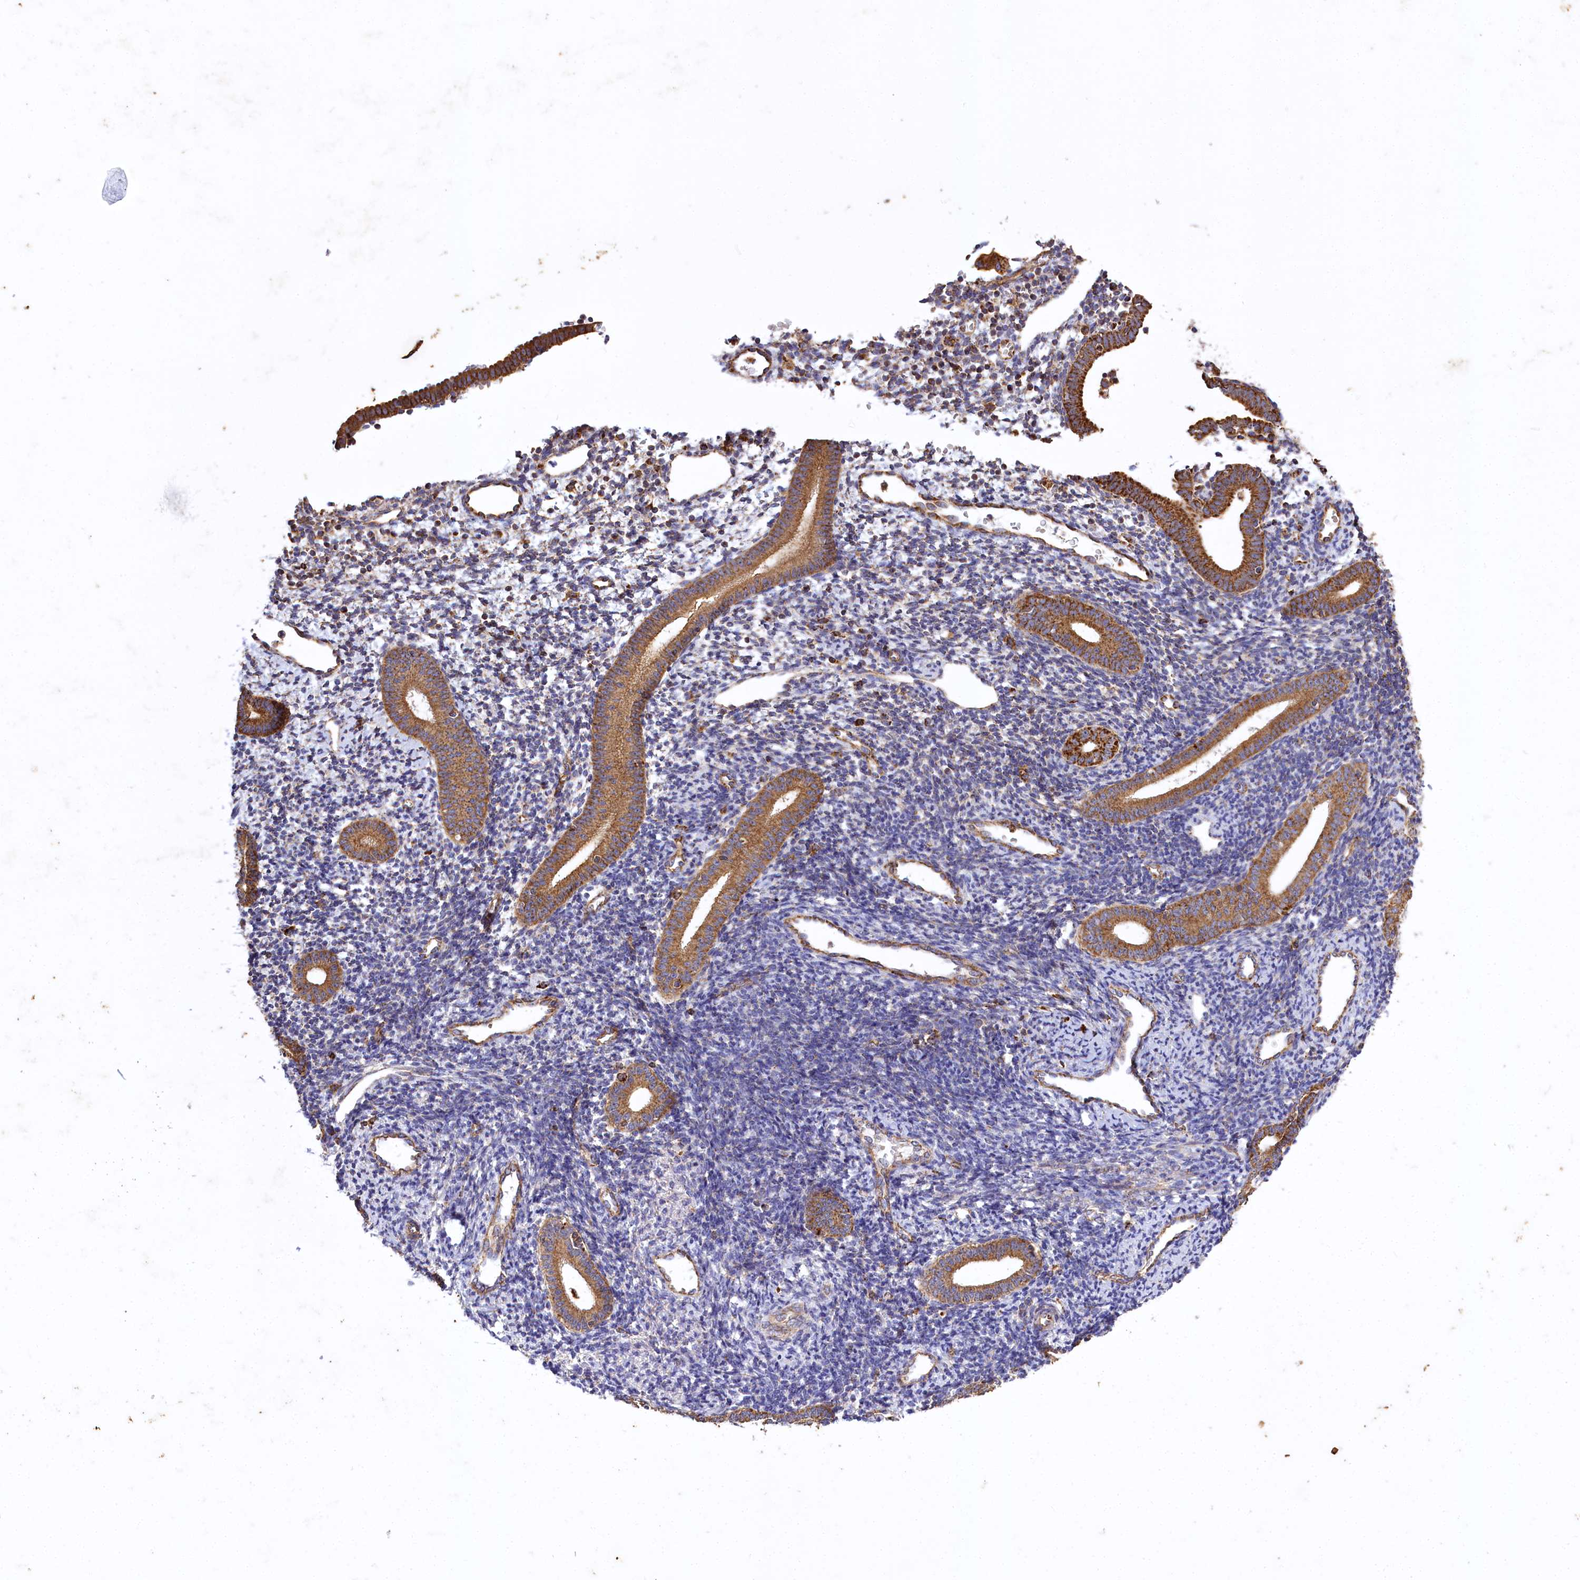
{"staining": {"intensity": "moderate", "quantity": "<25%", "location": "cytoplasmic/membranous"}, "tissue": "endometrium", "cell_type": "Cells in endometrial stroma", "image_type": "normal", "snomed": [{"axis": "morphology", "description": "Normal tissue, NOS"}, {"axis": "topography", "description": "Endometrium"}], "caption": "Unremarkable endometrium was stained to show a protein in brown. There is low levels of moderate cytoplasmic/membranous expression in about <25% of cells in endometrial stroma.", "gene": "CARD19", "patient": {"sex": "female", "age": 56}}